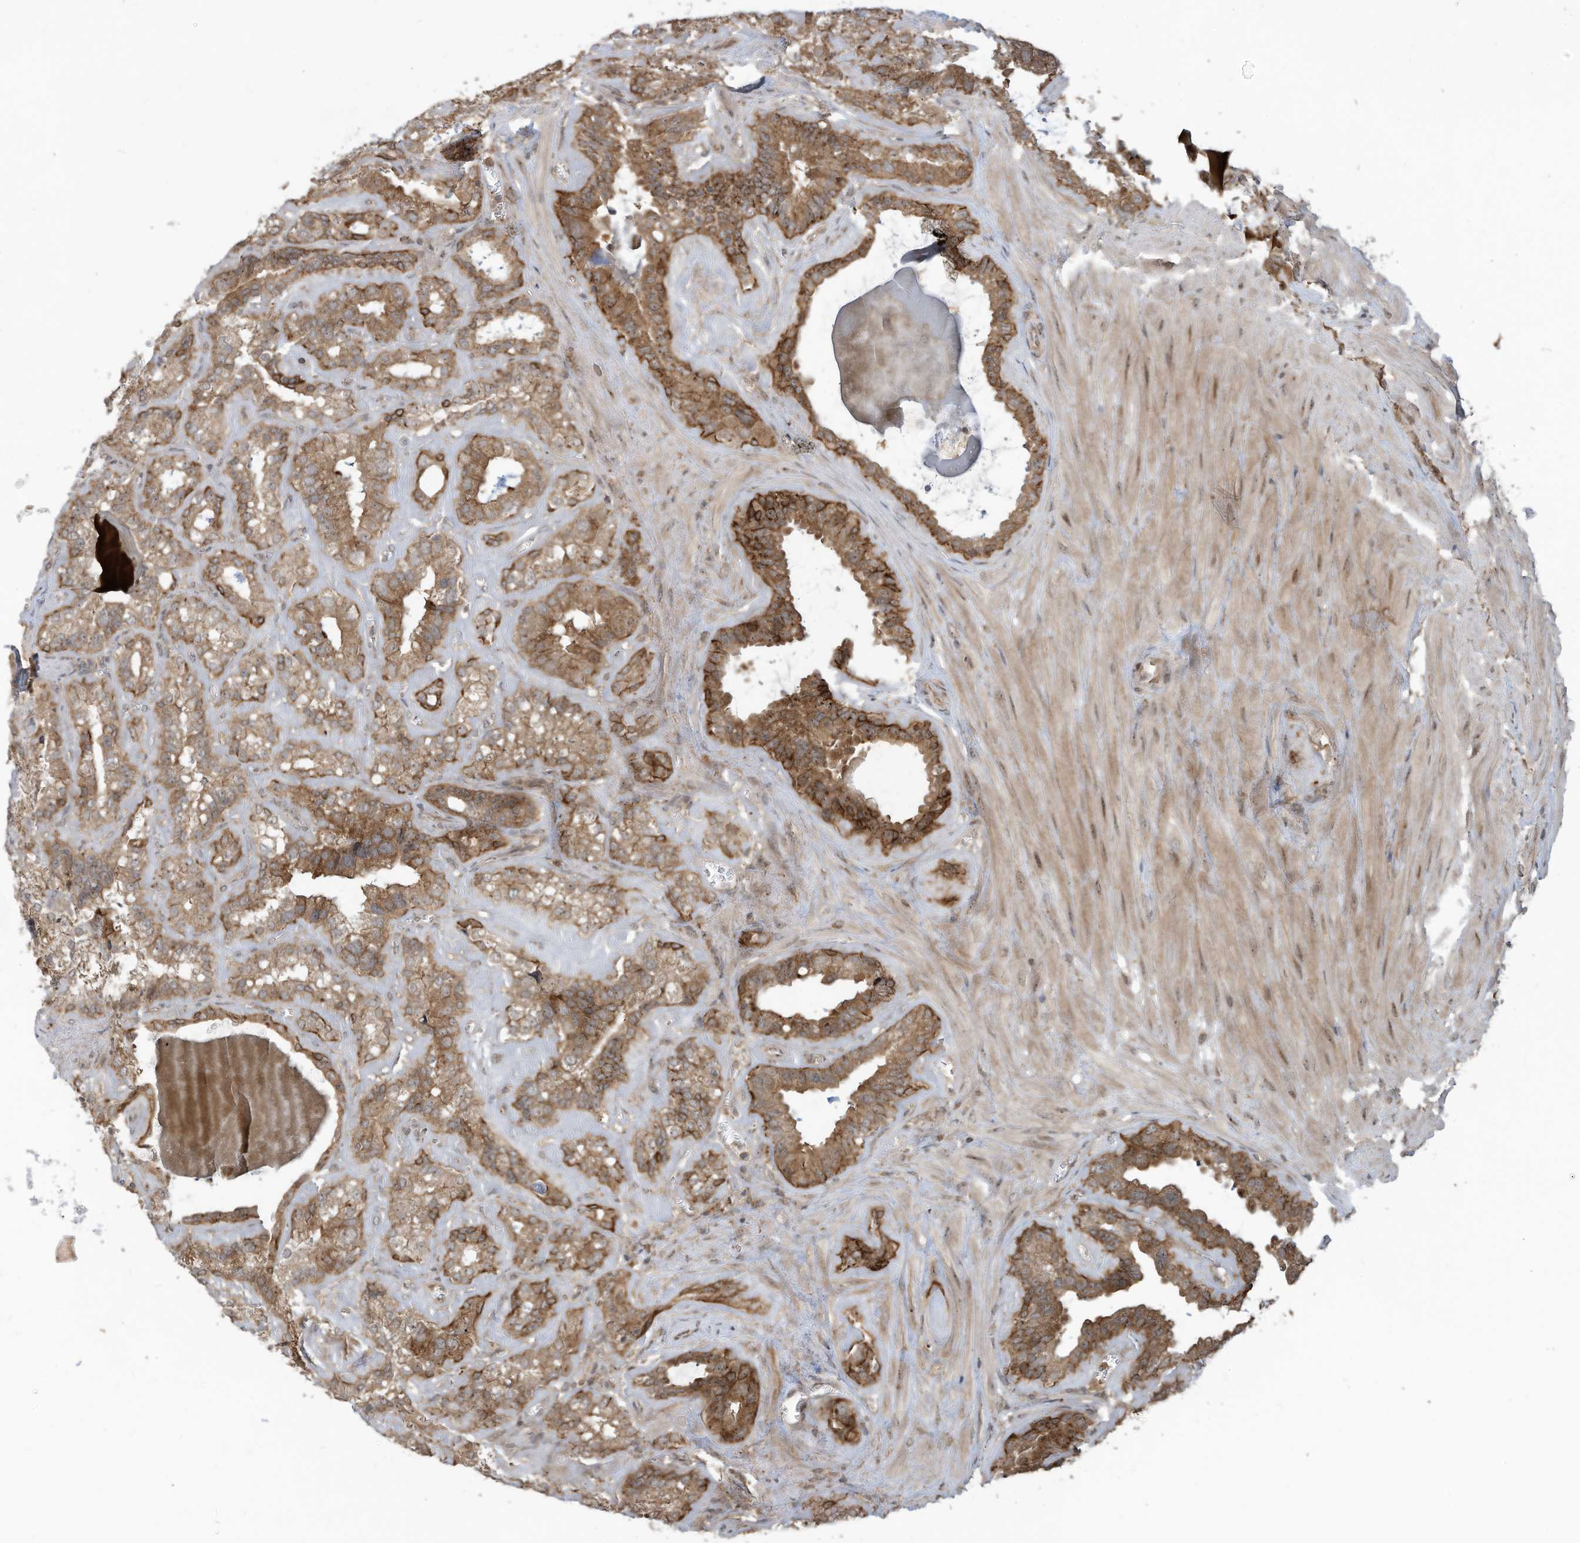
{"staining": {"intensity": "moderate", "quantity": ">75%", "location": "cytoplasmic/membranous"}, "tissue": "seminal vesicle", "cell_type": "Glandular cells", "image_type": "normal", "snomed": [{"axis": "morphology", "description": "Normal tissue, NOS"}, {"axis": "topography", "description": "Prostate"}, {"axis": "topography", "description": "Seminal veicle"}], "caption": "Moderate cytoplasmic/membranous expression for a protein is seen in about >75% of glandular cells of benign seminal vesicle using immunohistochemistry (IHC).", "gene": "CARF", "patient": {"sex": "male", "age": 59}}